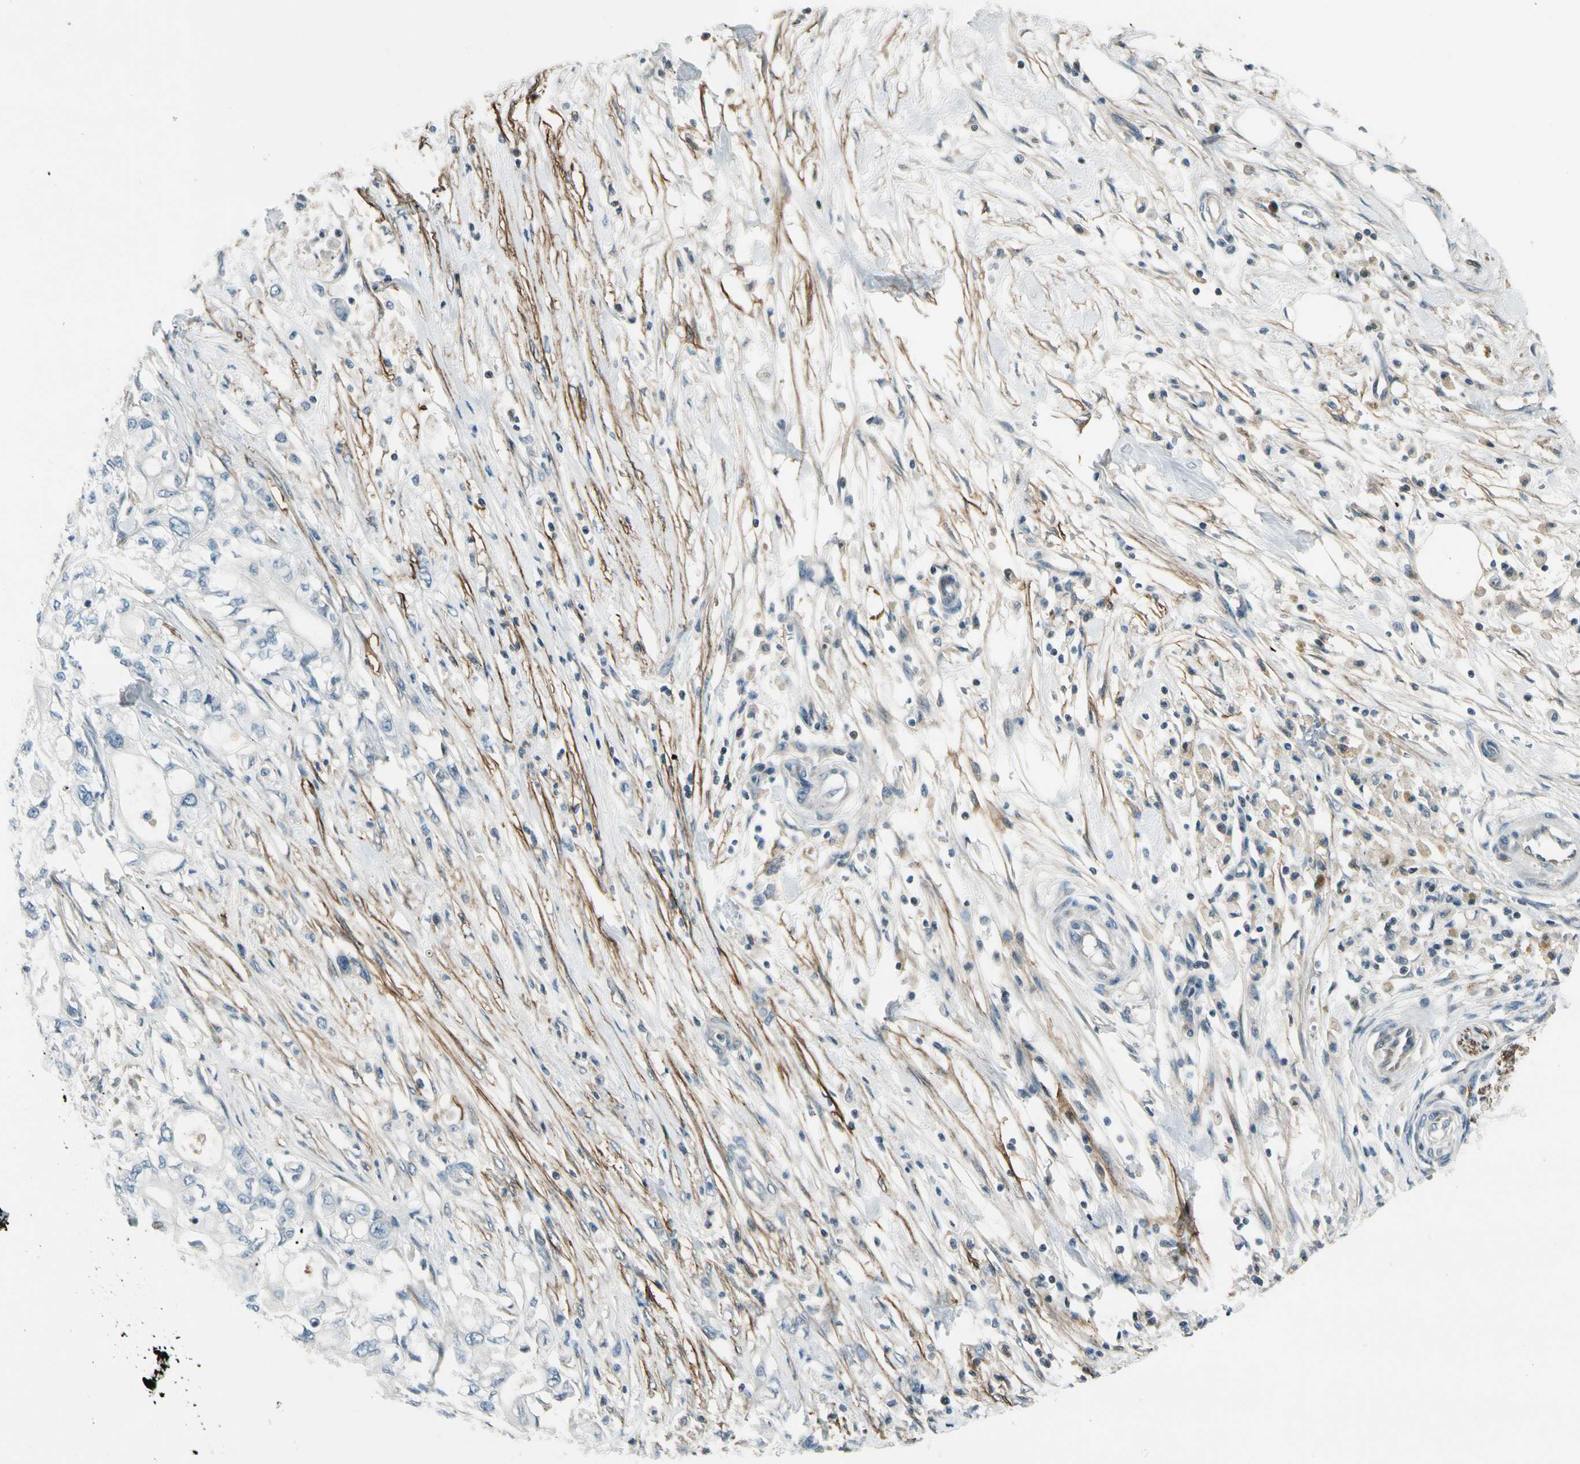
{"staining": {"intensity": "negative", "quantity": "none", "location": "none"}, "tissue": "pancreatic cancer", "cell_type": "Tumor cells", "image_type": "cancer", "snomed": [{"axis": "morphology", "description": "Adenocarcinoma, NOS"}, {"axis": "topography", "description": "Pancreas"}], "caption": "This image is of adenocarcinoma (pancreatic) stained with IHC to label a protein in brown with the nuclei are counter-stained blue. There is no expression in tumor cells. Nuclei are stained in blue.", "gene": "PDPN", "patient": {"sex": "male", "age": 79}}